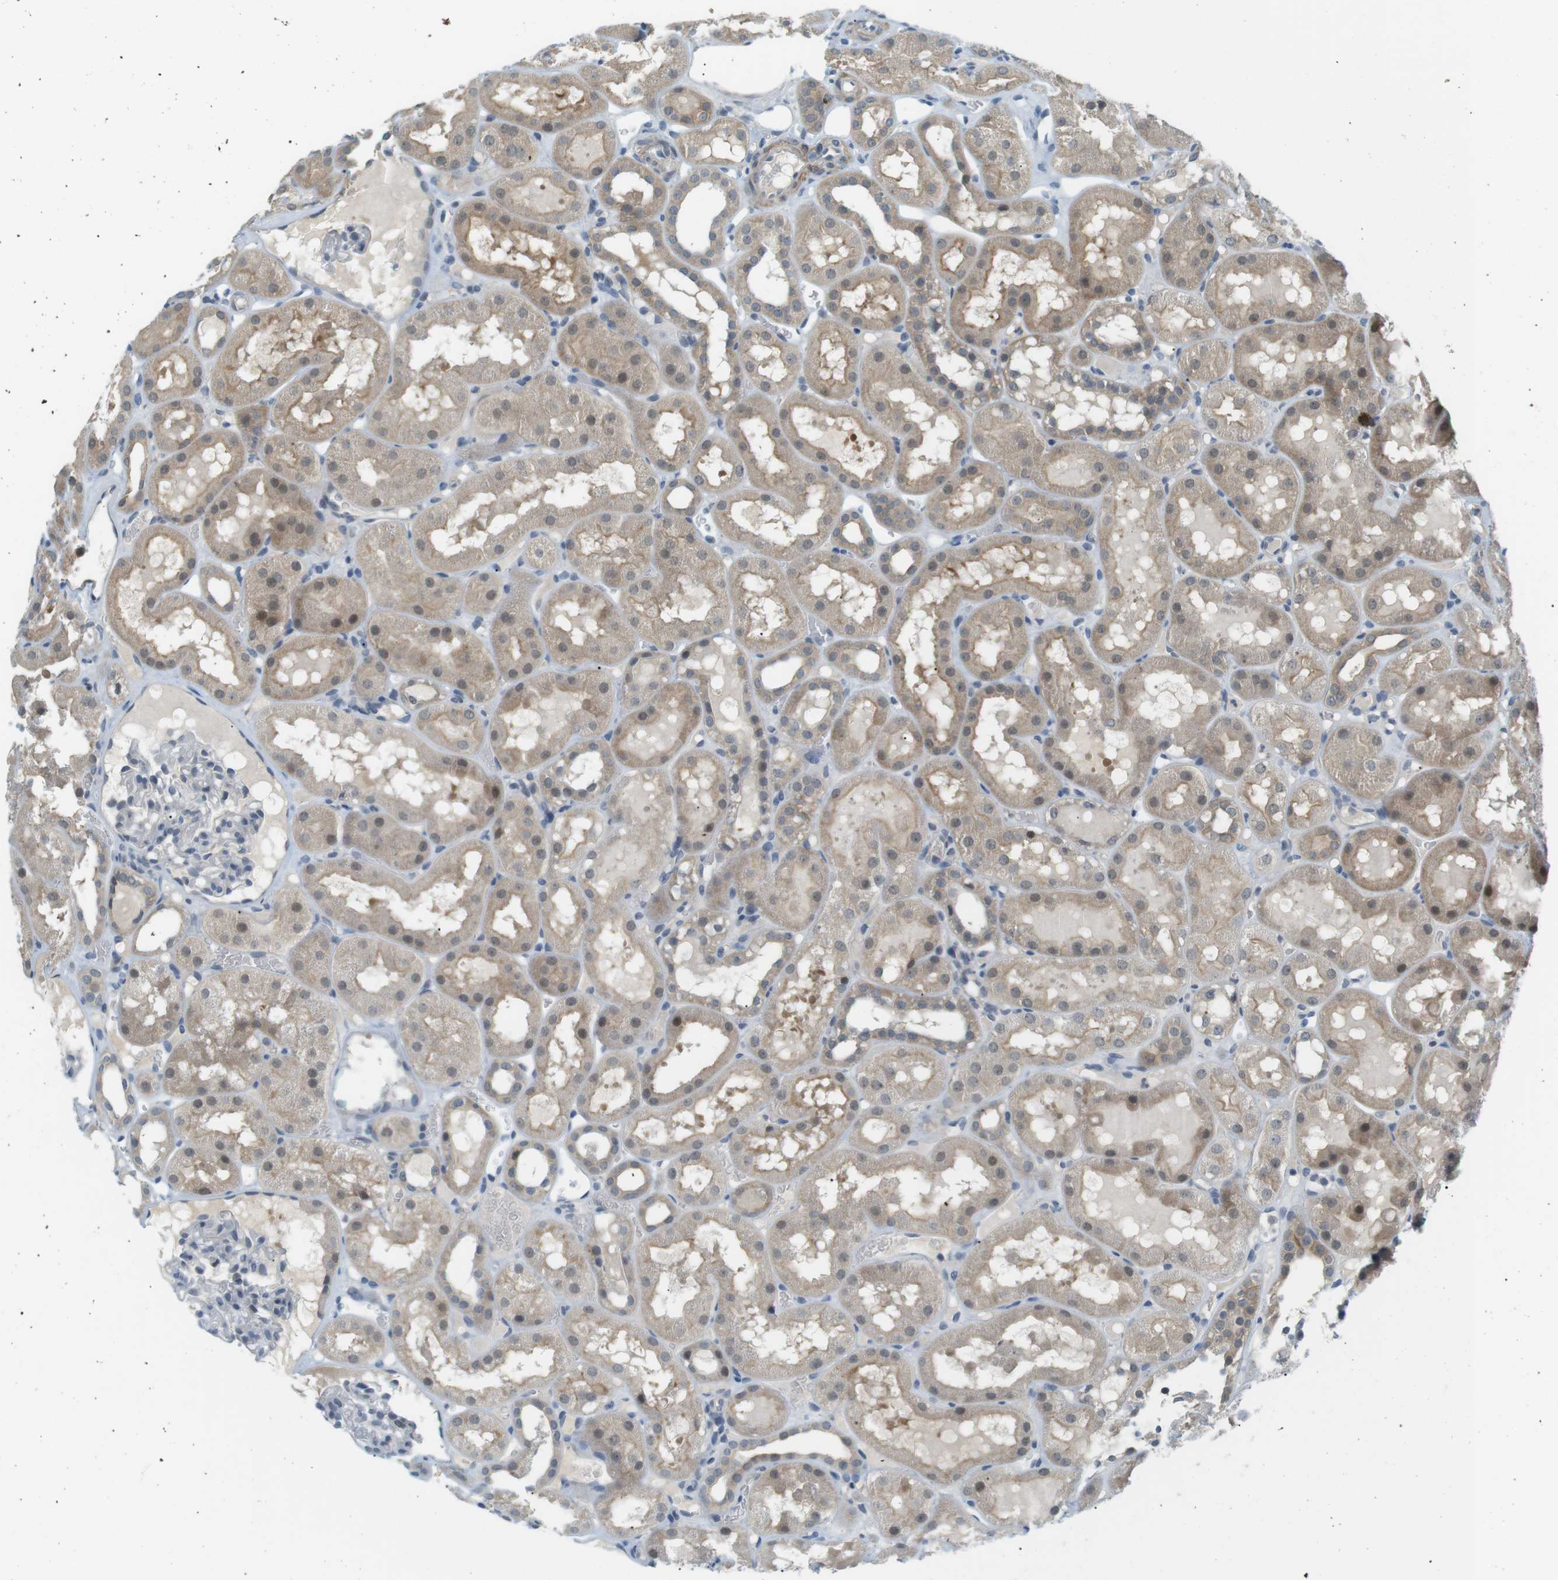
{"staining": {"intensity": "negative", "quantity": "none", "location": "none"}, "tissue": "kidney", "cell_type": "Cells in glomeruli", "image_type": "normal", "snomed": [{"axis": "morphology", "description": "Normal tissue, NOS"}, {"axis": "topography", "description": "Kidney"}, {"axis": "topography", "description": "Urinary bladder"}], "caption": "Immunohistochemical staining of unremarkable human kidney demonstrates no significant staining in cells in glomeruli. (Immunohistochemistry, brightfield microscopy, high magnification).", "gene": "RTN3", "patient": {"sex": "male", "age": 16}}